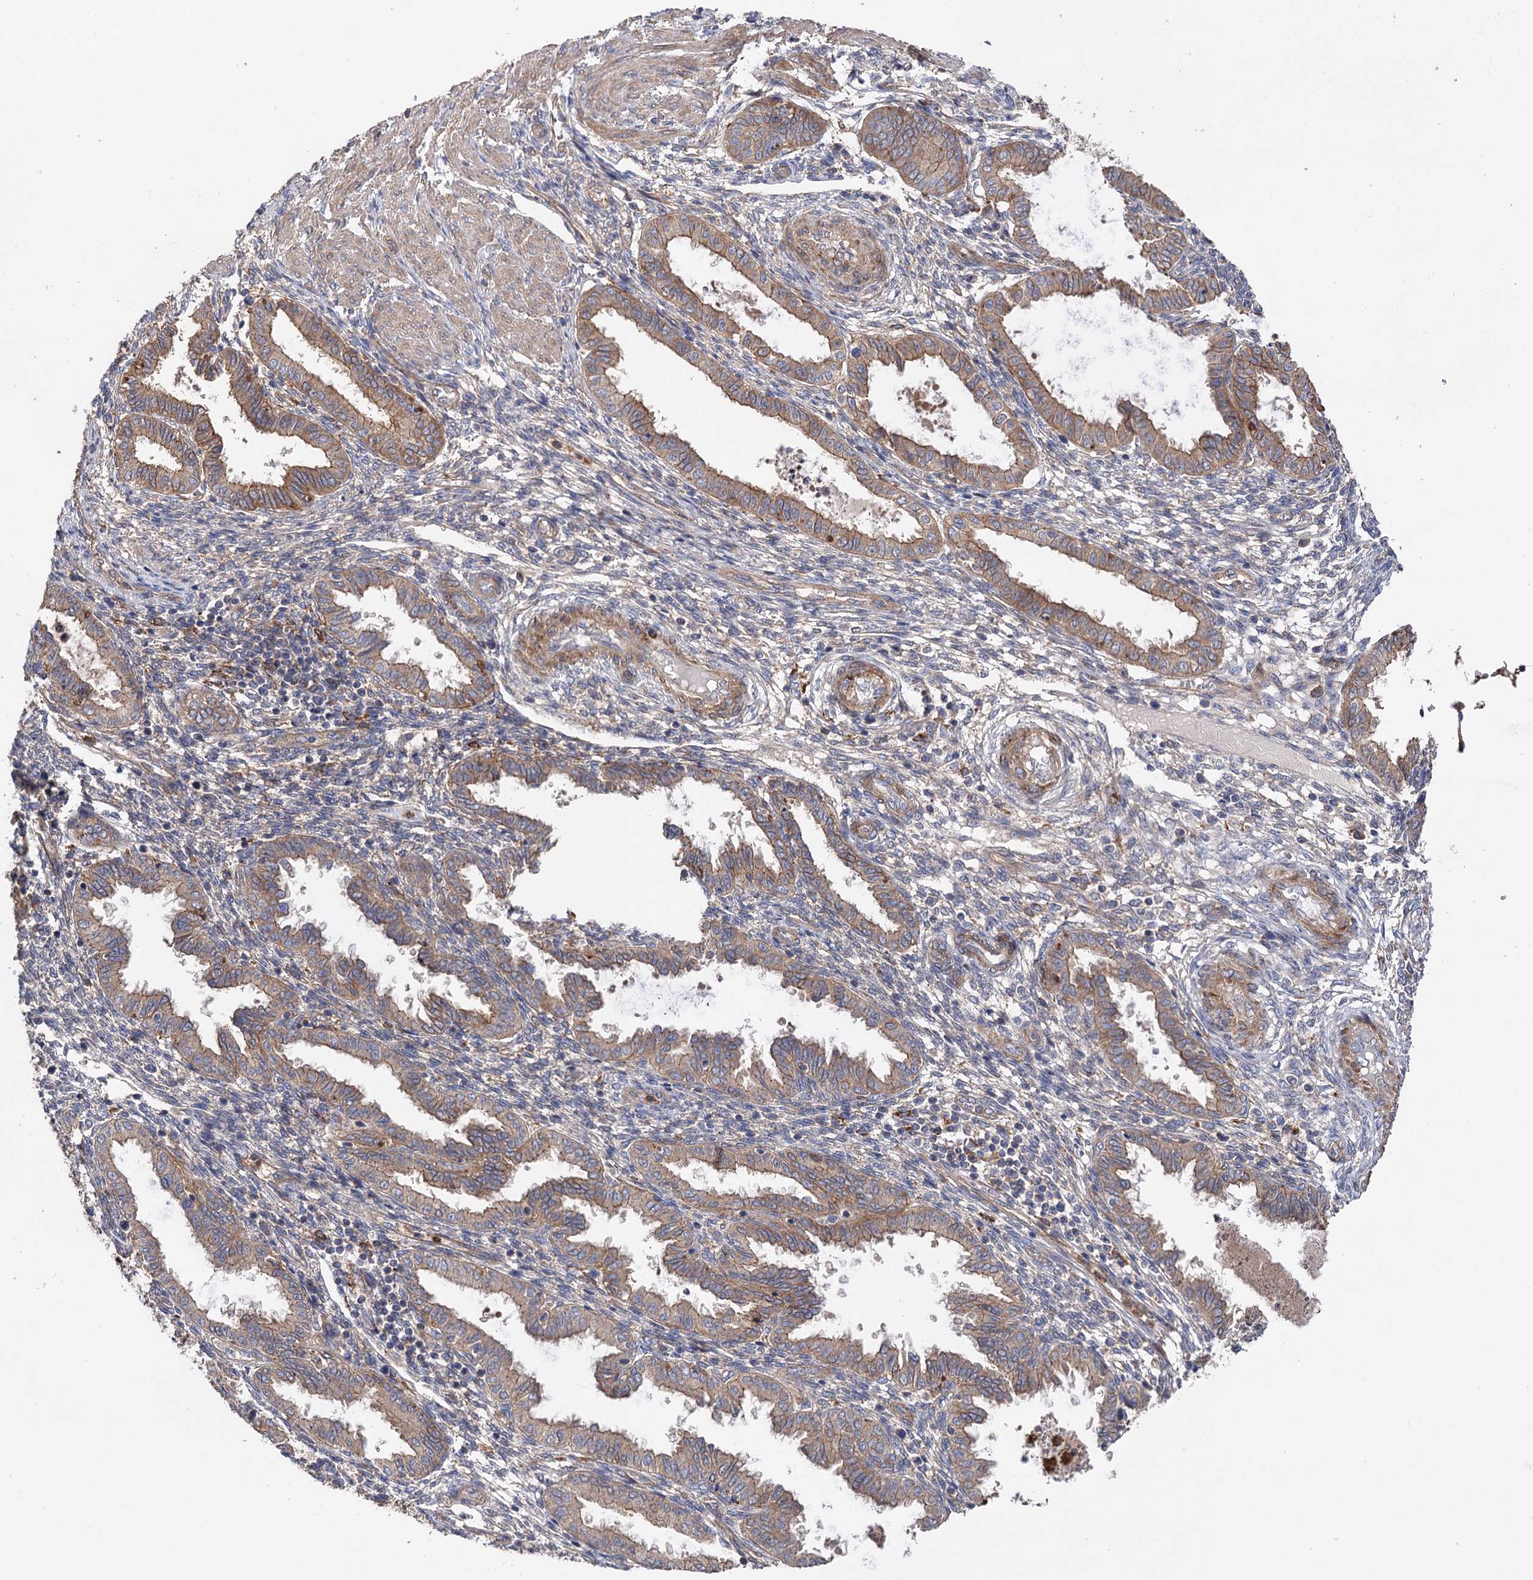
{"staining": {"intensity": "negative", "quantity": "none", "location": "none"}, "tissue": "endometrium", "cell_type": "Cells in endometrial stroma", "image_type": "normal", "snomed": [{"axis": "morphology", "description": "Normal tissue, NOS"}, {"axis": "topography", "description": "Endometrium"}], "caption": "Immunohistochemistry of normal endometrium exhibits no staining in cells in endometrial stroma.", "gene": "CSAD", "patient": {"sex": "female", "age": 33}}